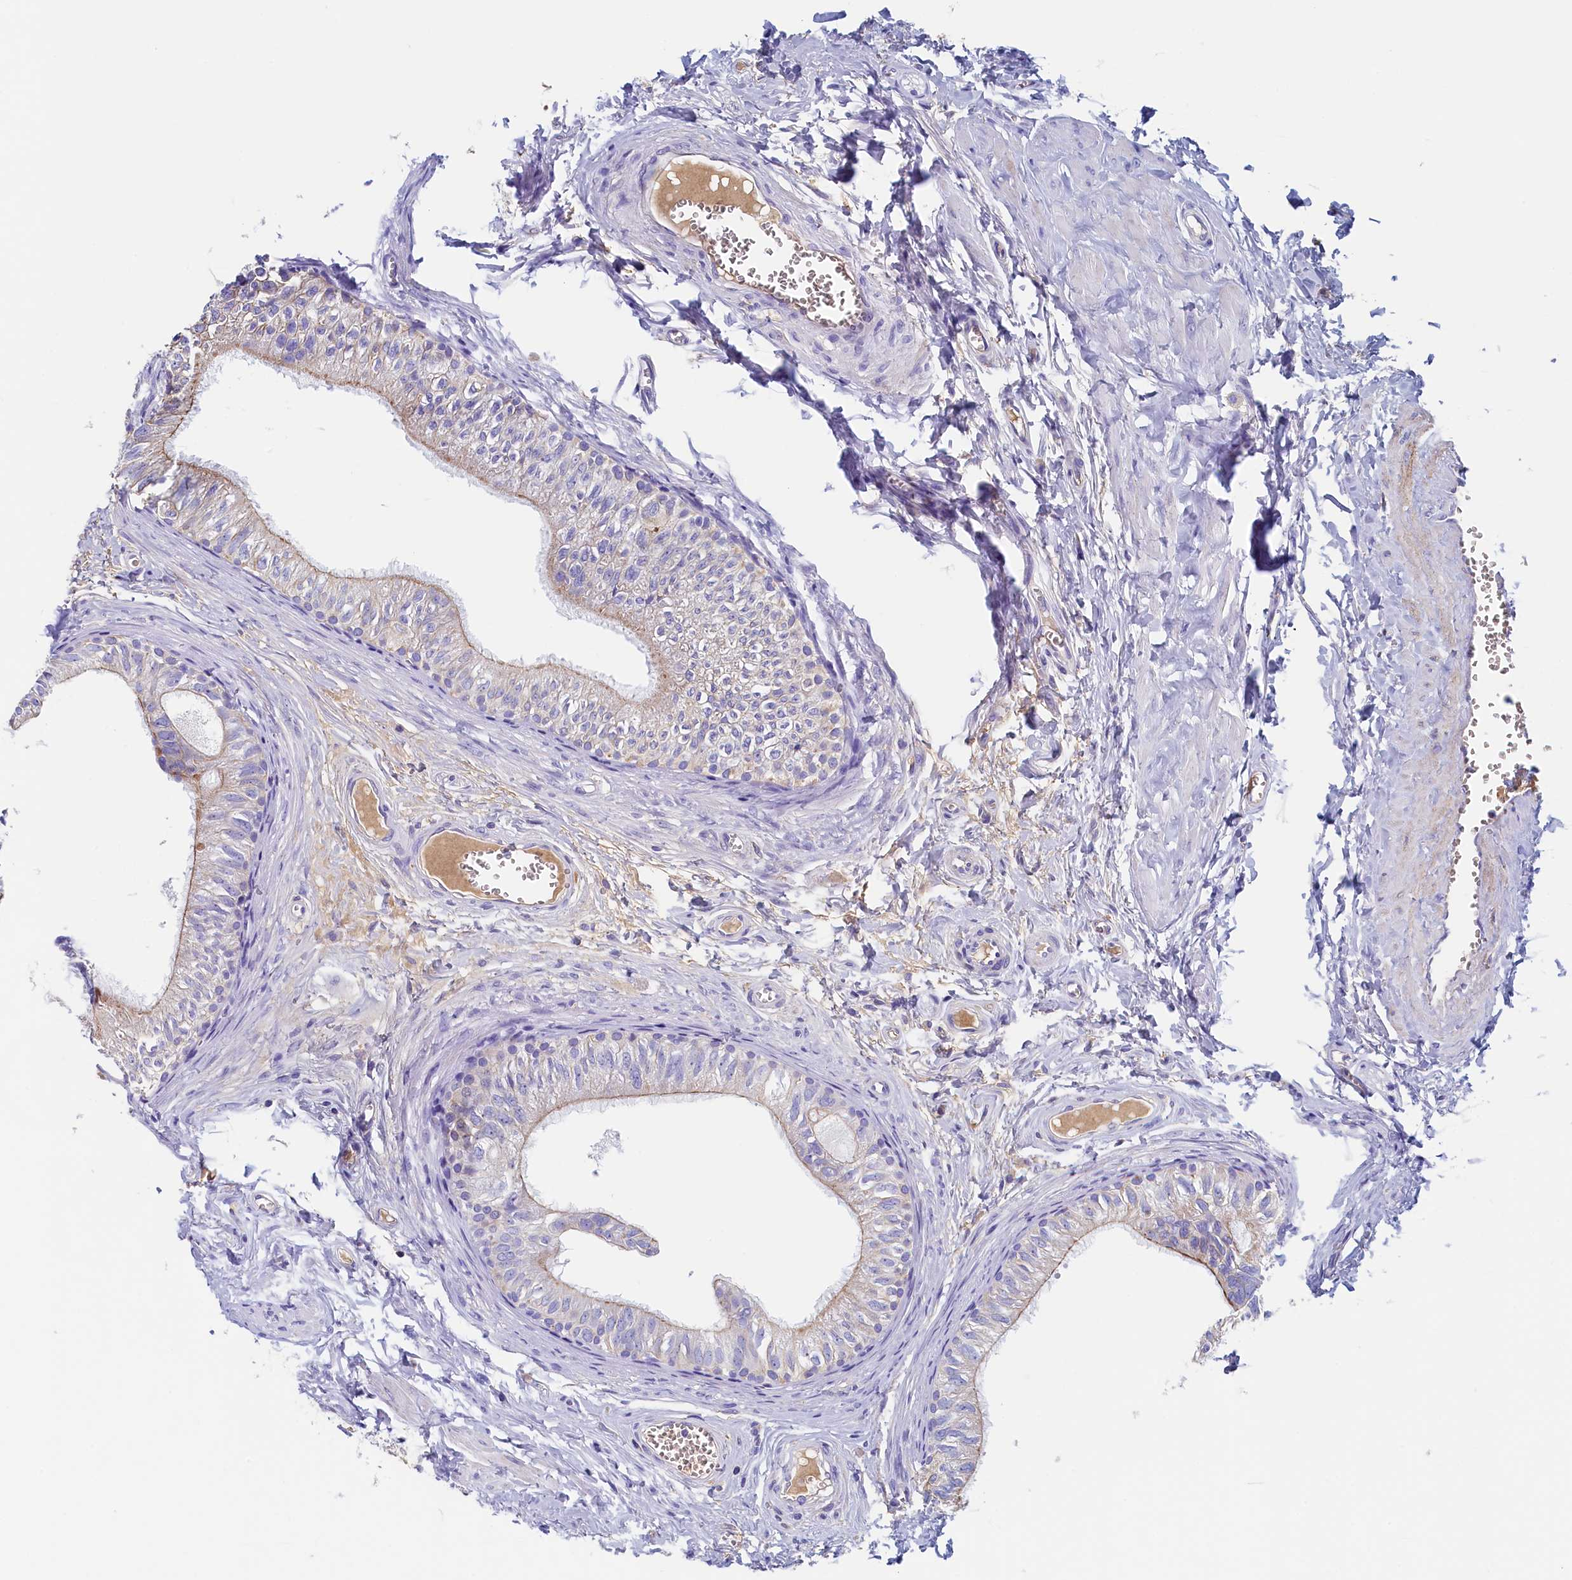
{"staining": {"intensity": "weak", "quantity": "<25%", "location": "cytoplasmic/membranous"}, "tissue": "epididymis", "cell_type": "Glandular cells", "image_type": "normal", "snomed": [{"axis": "morphology", "description": "Normal tissue, NOS"}, {"axis": "topography", "description": "Epididymis"}], "caption": "There is no significant staining in glandular cells of epididymis.", "gene": "GUCA1C", "patient": {"sex": "male", "age": 42}}